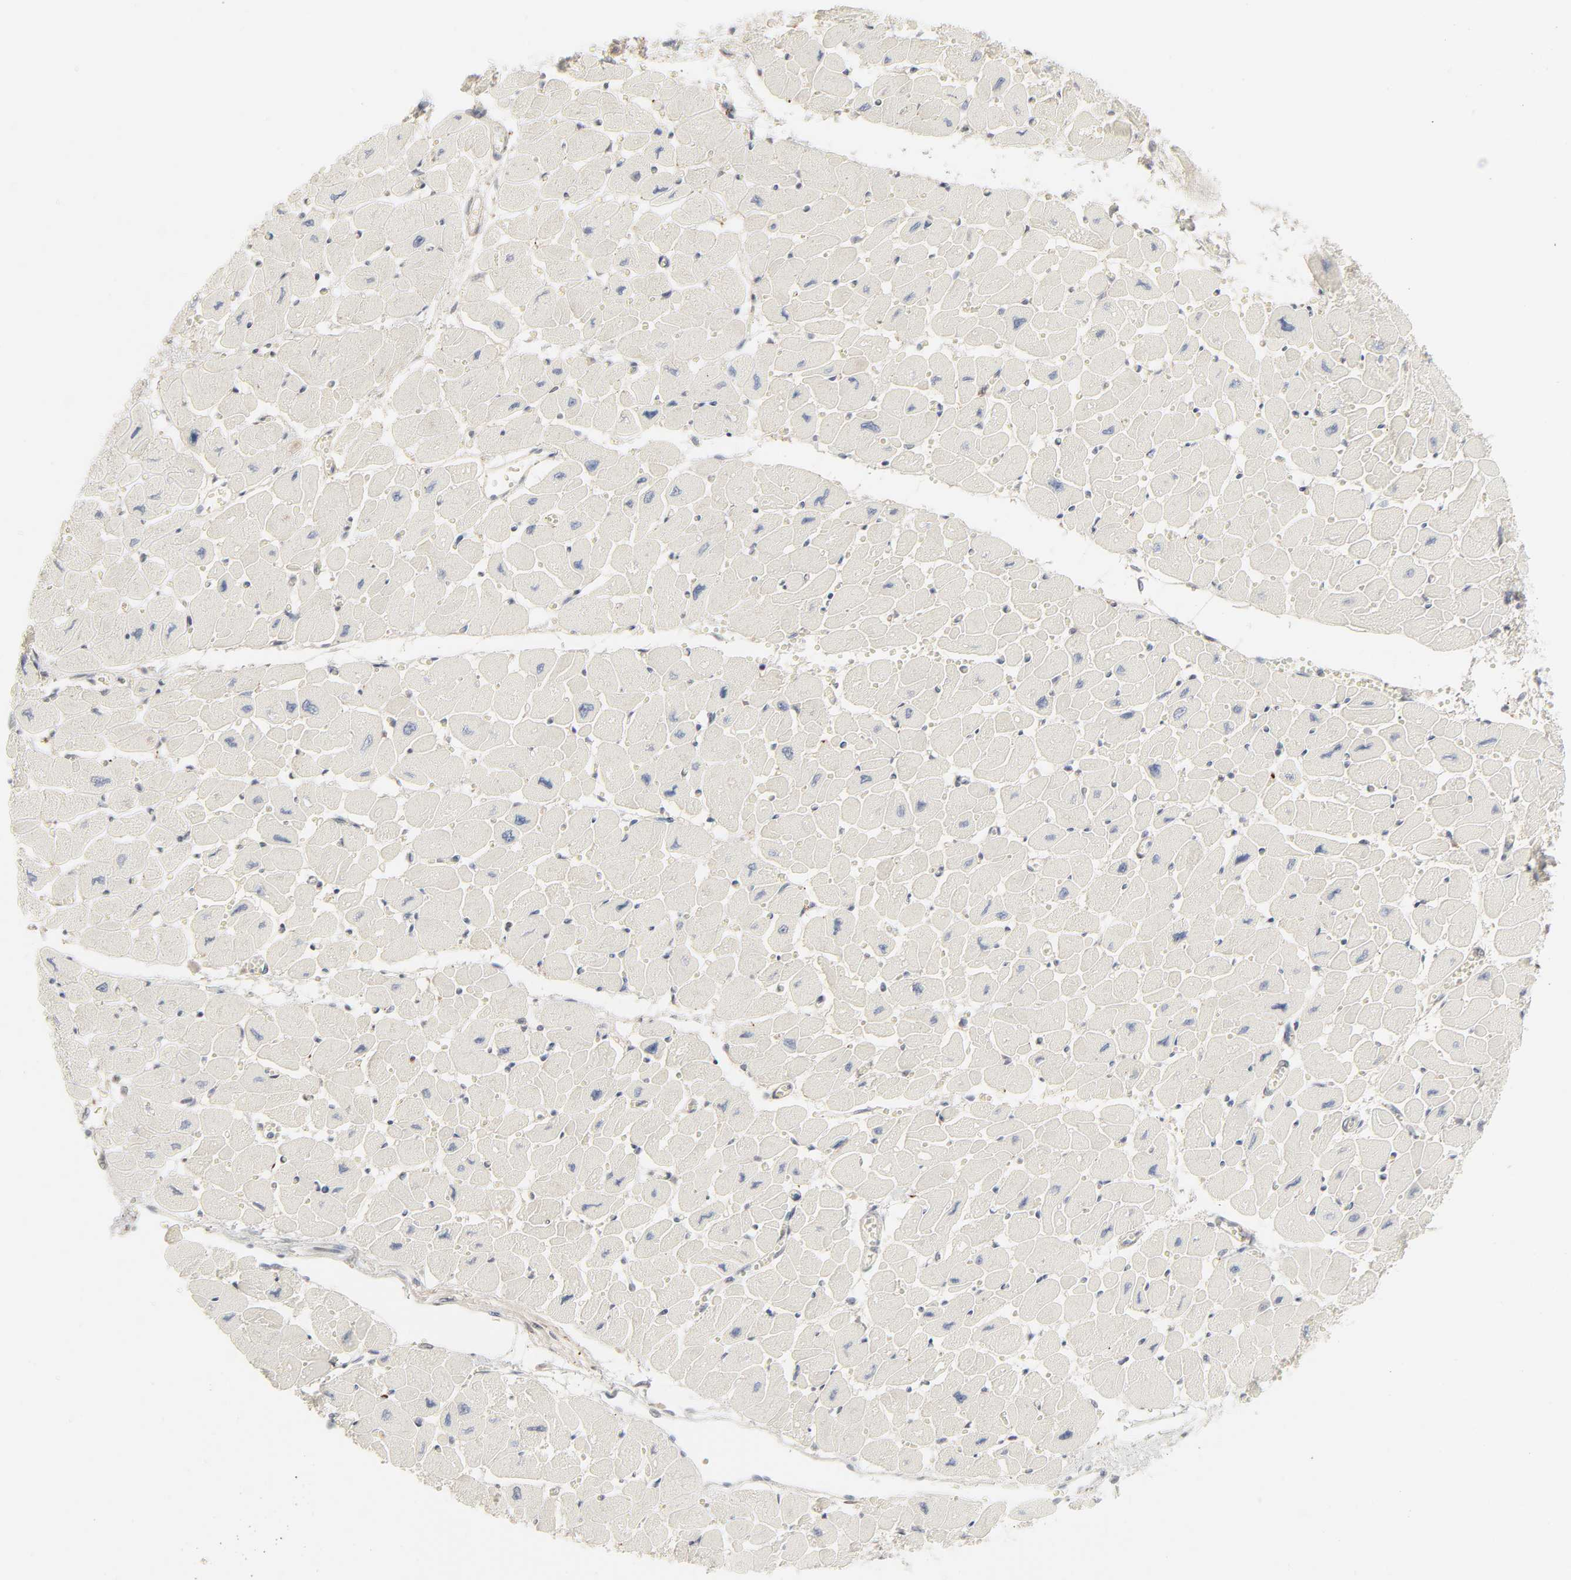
{"staining": {"intensity": "negative", "quantity": "none", "location": "none"}, "tissue": "heart muscle", "cell_type": "Cardiomyocytes", "image_type": "normal", "snomed": [{"axis": "morphology", "description": "Normal tissue, NOS"}, {"axis": "topography", "description": "Heart"}], "caption": "This is an IHC histopathology image of unremarkable heart muscle. There is no staining in cardiomyocytes.", "gene": "LGALS2", "patient": {"sex": "female", "age": 54}}